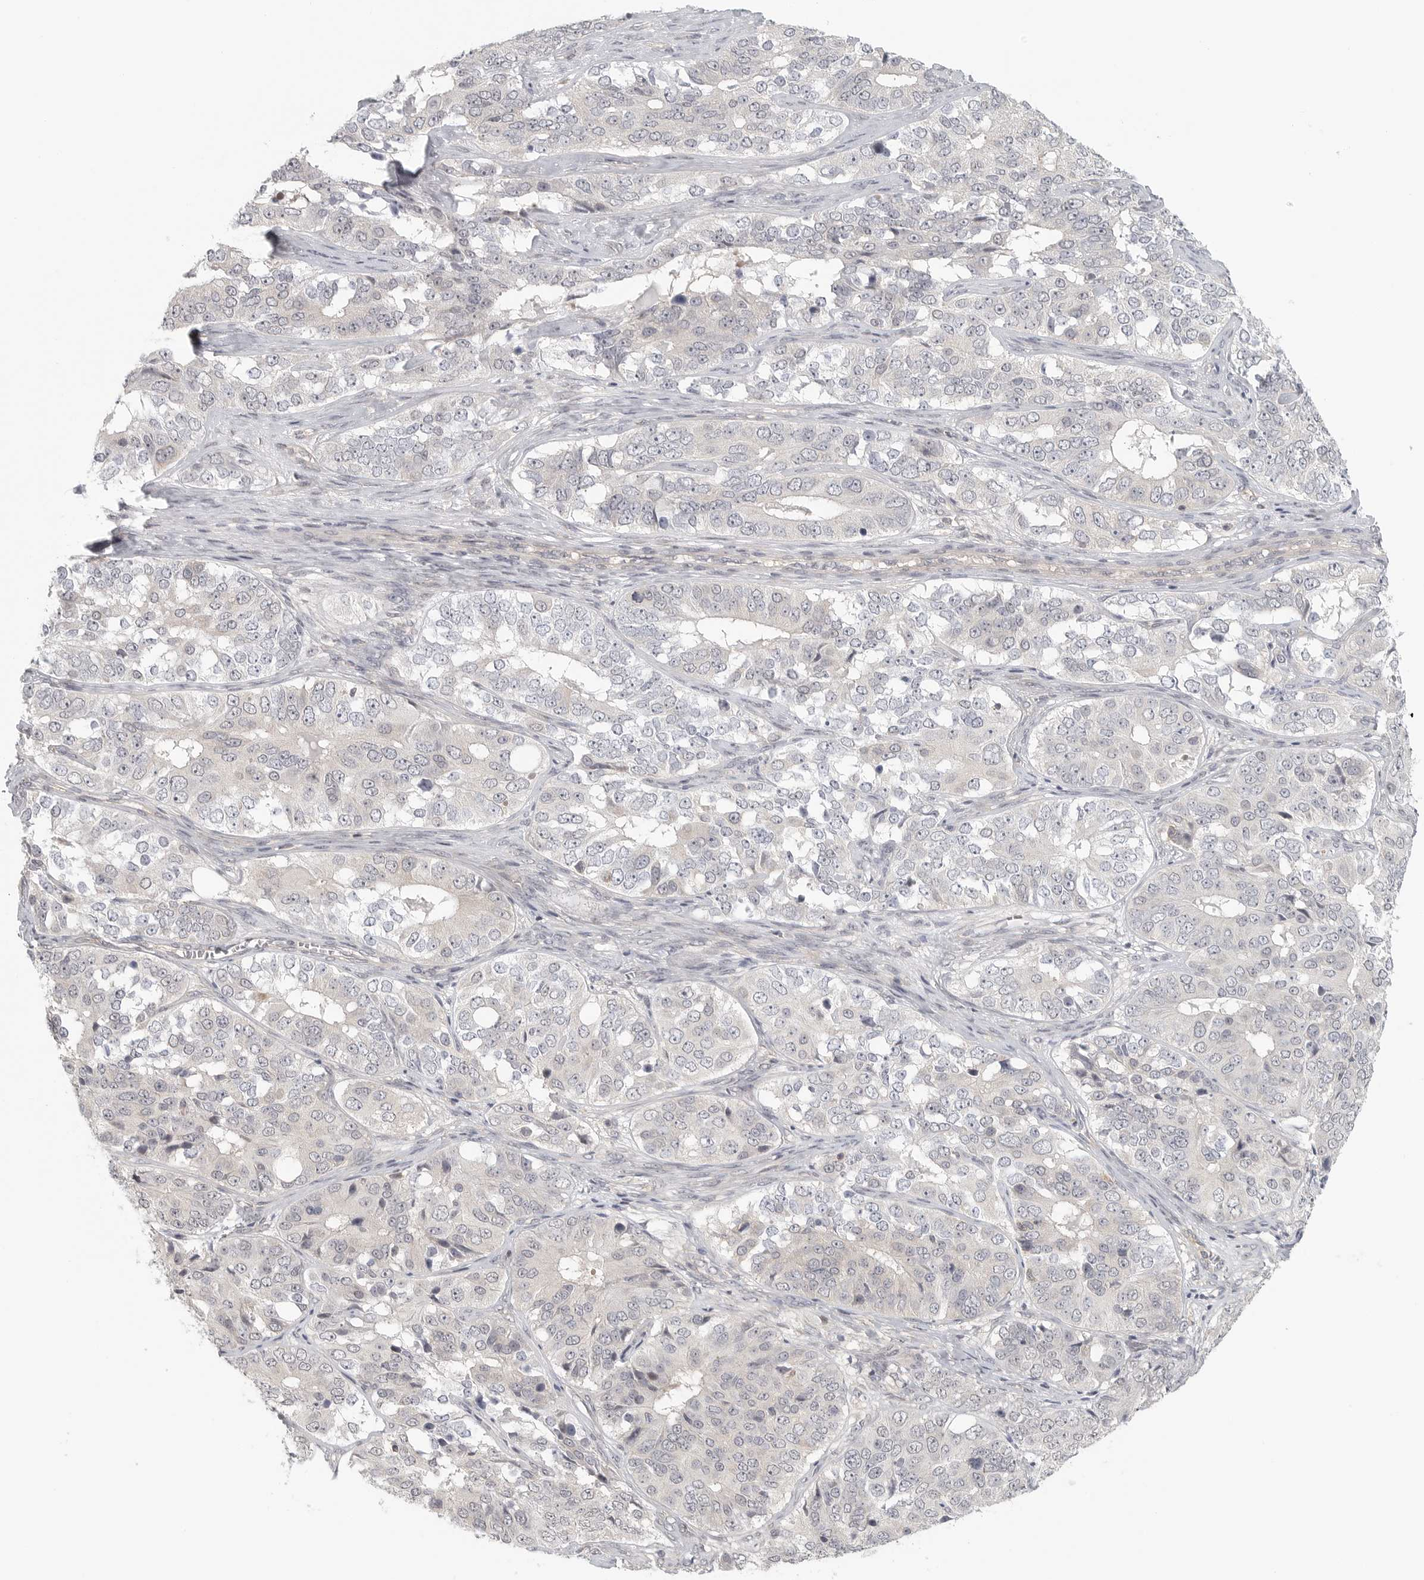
{"staining": {"intensity": "negative", "quantity": "none", "location": "none"}, "tissue": "ovarian cancer", "cell_type": "Tumor cells", "image_type": "cancer", "snomed": [{"axis": "morphology", "description": "Carcinoma, endometroid"}, {"axis": "topography", "description": "Ovary"}], "caption": "Tumor cells are negative for protein expression in human ovarian endometroid carcinoma.", "gene": "HDAC6", "patient": {"sex": "female", "age": 51}}